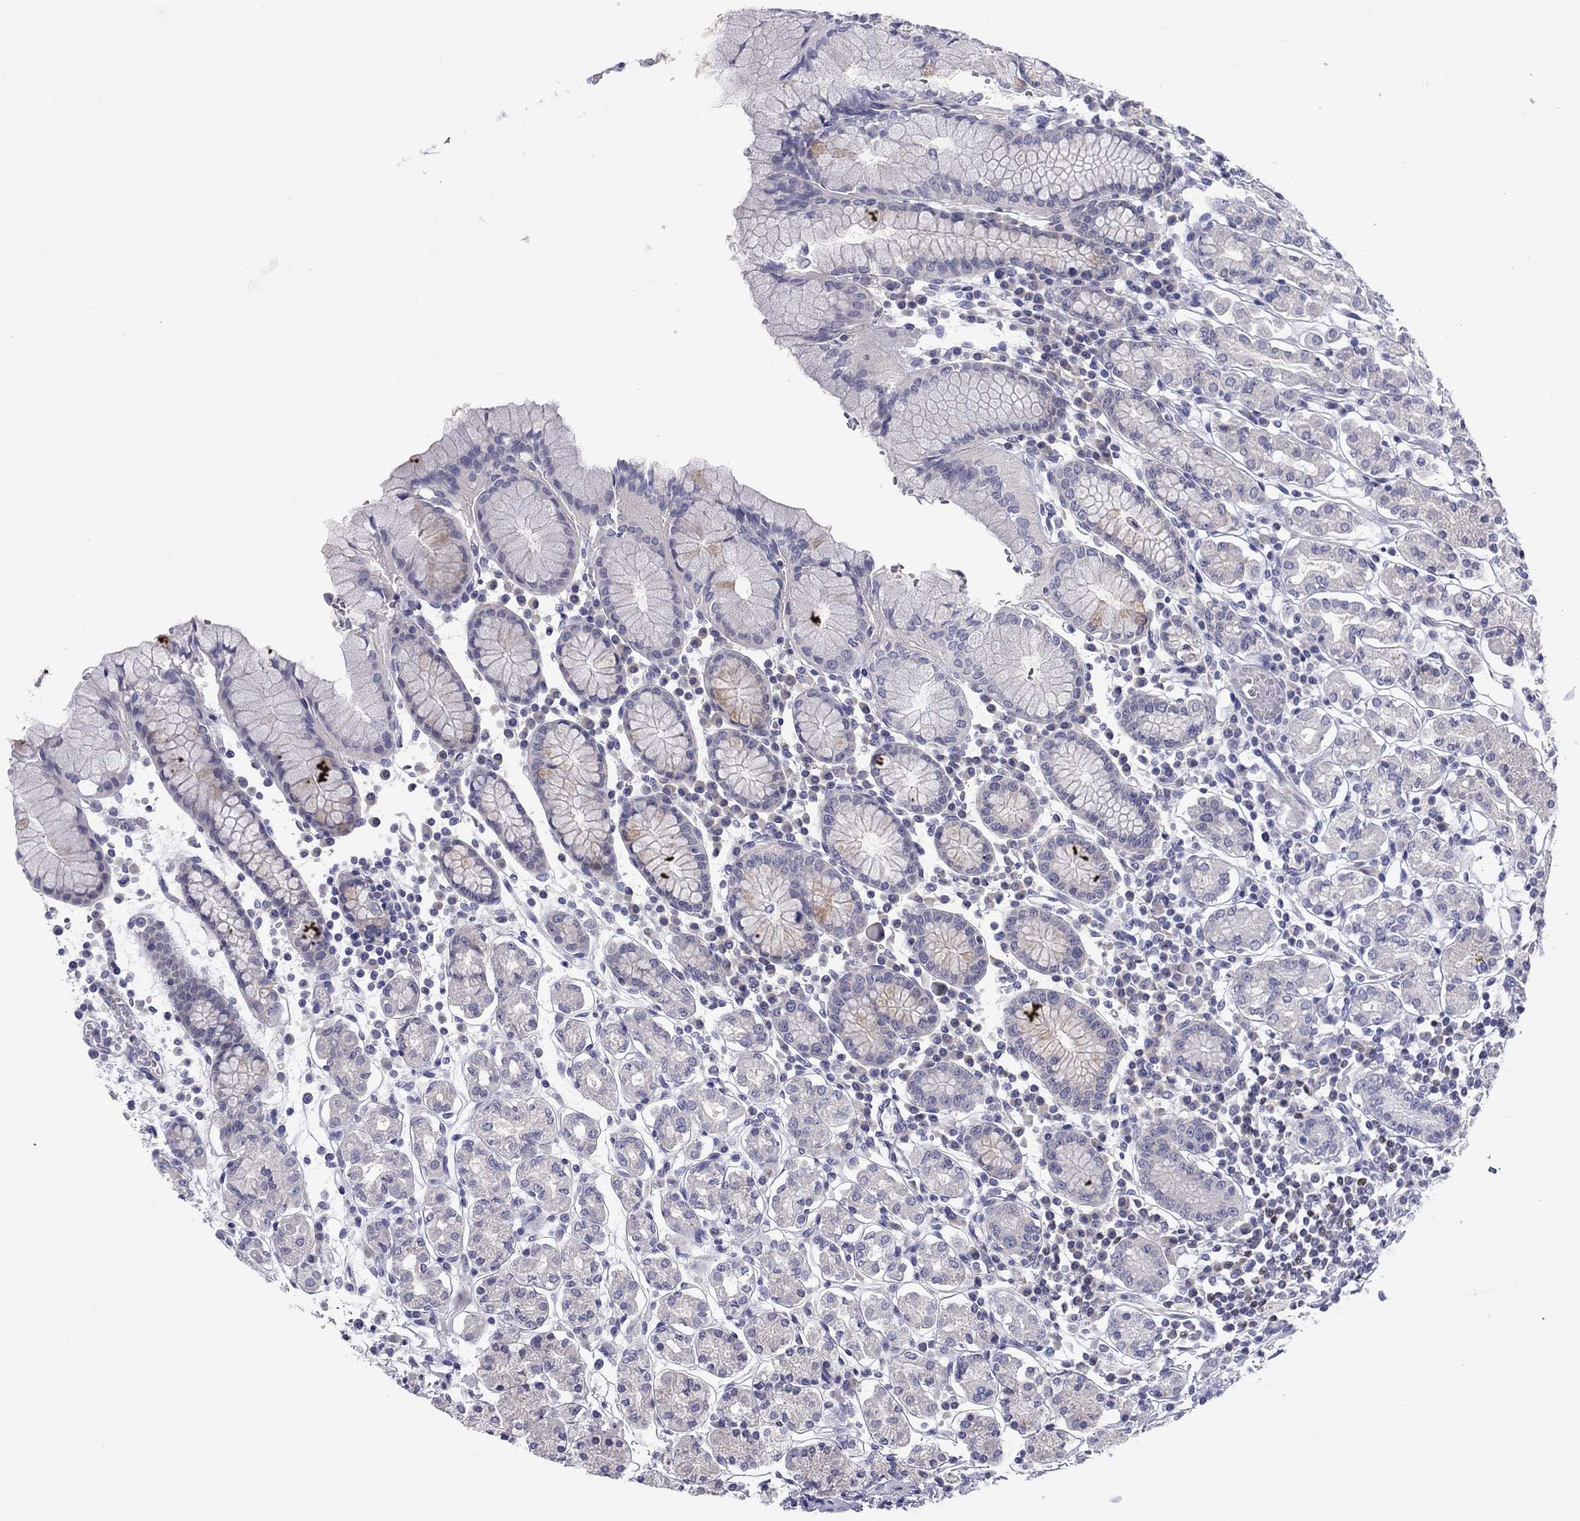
{"staining": {"intensity": "negative", "quantity": "none", "location": "none"}, "tissue": "stomach", "cell_type": "Glandular cells", "image_type": "normal", "snomed": [{"axis": "morphology", "description": "Normal tissue, NOS"}, {"axis": "topography", "description": "Stomach, upper"}, {"axis": "topography", "description": "Stomach"}], "caption": "DAB immunohistochemical staining of unremarkable human stomach demonstrates no significant staining in glandular cells. The staining is performed using DAB (3,3'-diaminobenzidine) brown chromogen with nuclei counter-stained in using hematoxylin.", "gene": "CACNA1A", "patient": {"sex": "male", "age": 62}}